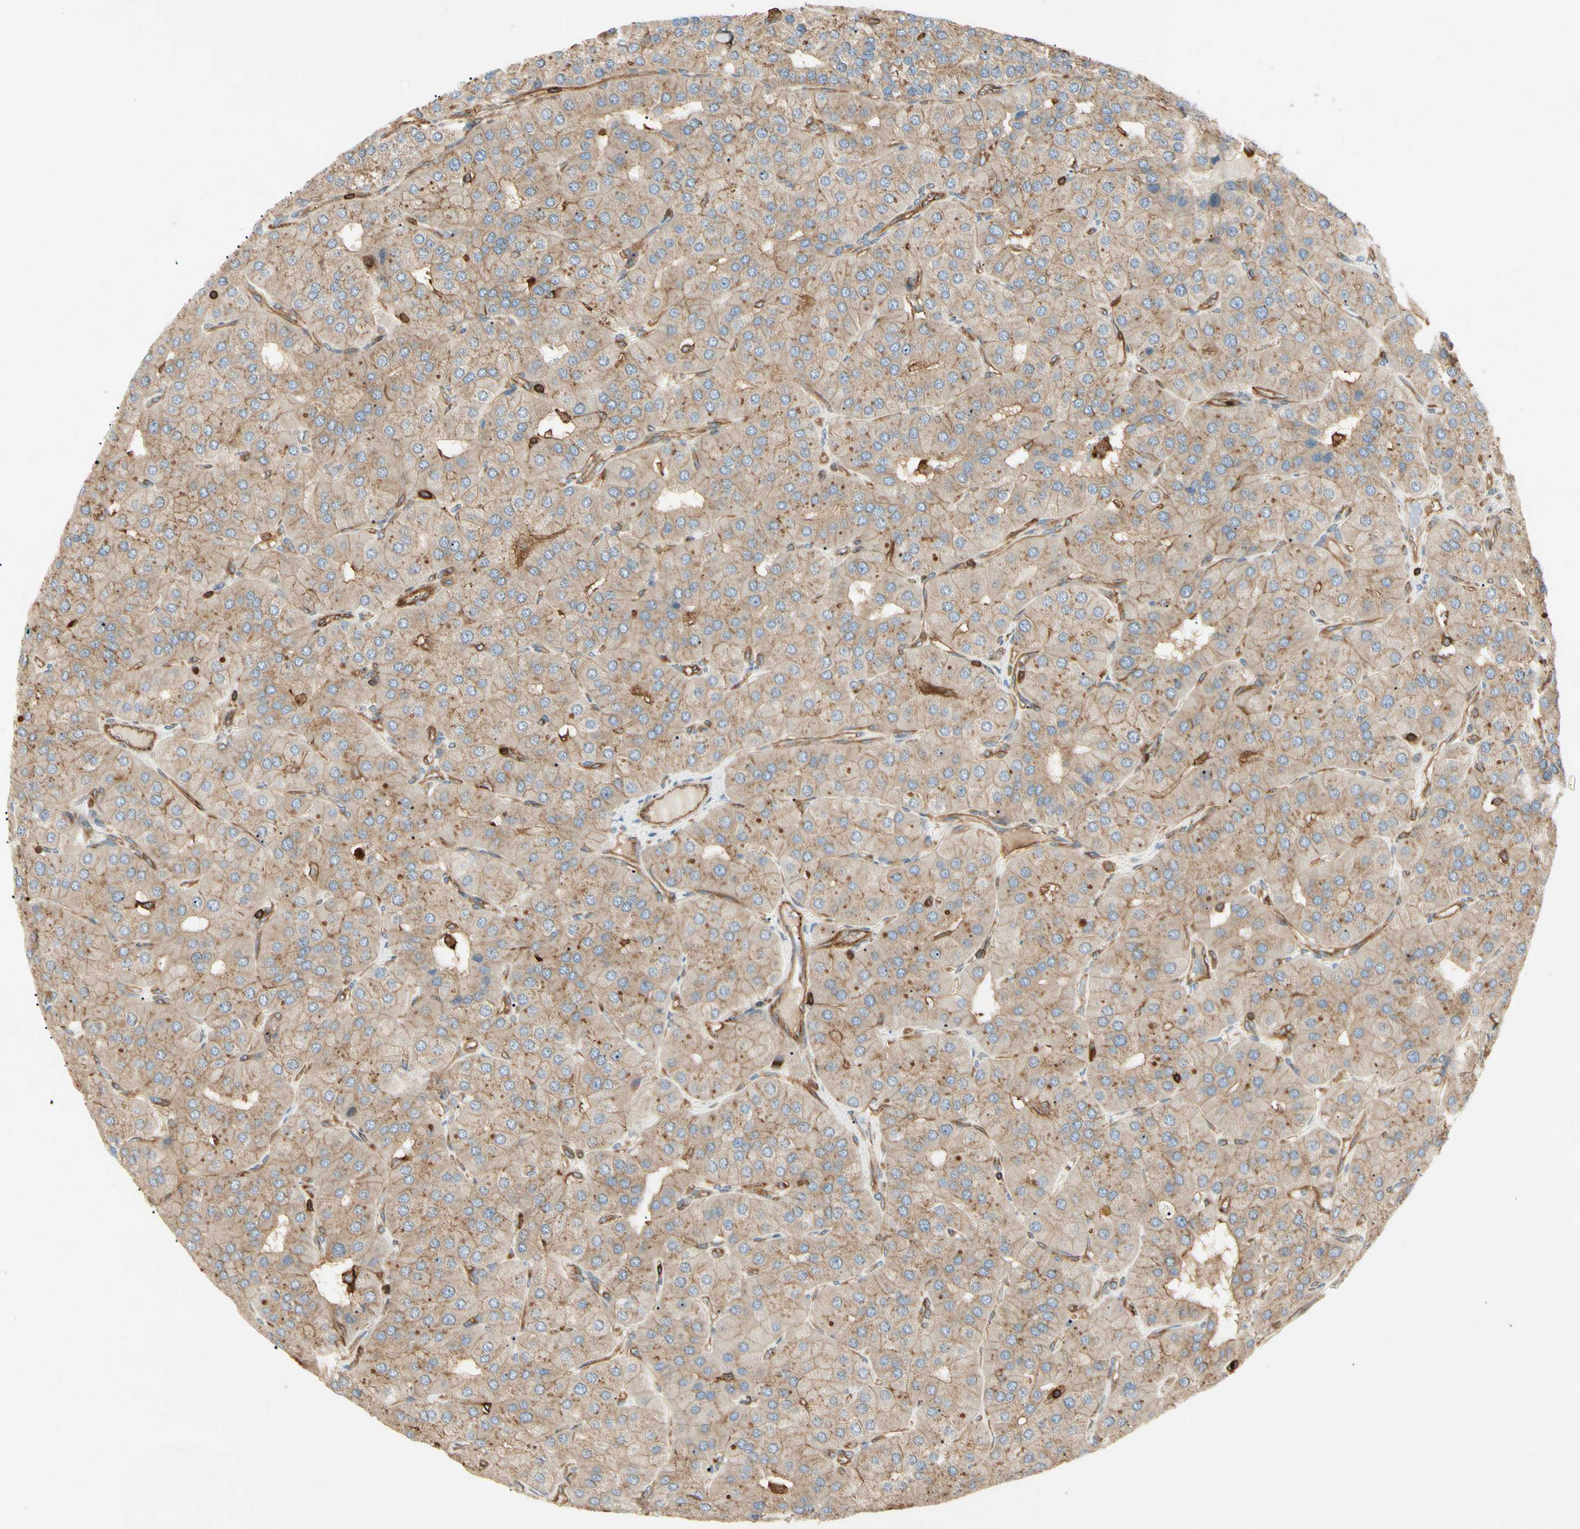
{"staining": {"intensity": "moderate", "quantity": ">75%", "location": "cytoplasmic/membranous"}, "tissue": "parathyroid gland", "cell_type": "Glandular cells", "image_type": "normal", "snomed": [{"axis": "morphology", "description": "Normal tissue, NOS"}, {"axis": "morphology", "description": "Adenoma, NOS"}, {"axis": "topography", "description": "Parathyroid gland"}], "caption": "The photomicrograph reveals immunohistochemical staining of benign parathyroid gland. There is moderate cytoplasmic/membranous expression is seen in approximately >75% of glandular cells. The protein is stained brown, and the nuclei are stained in blue (DAB IHC with brightfield microscopy, high magnification).", "gene": "ARPC2", "patient": {"sex": "female", "age": 86}}